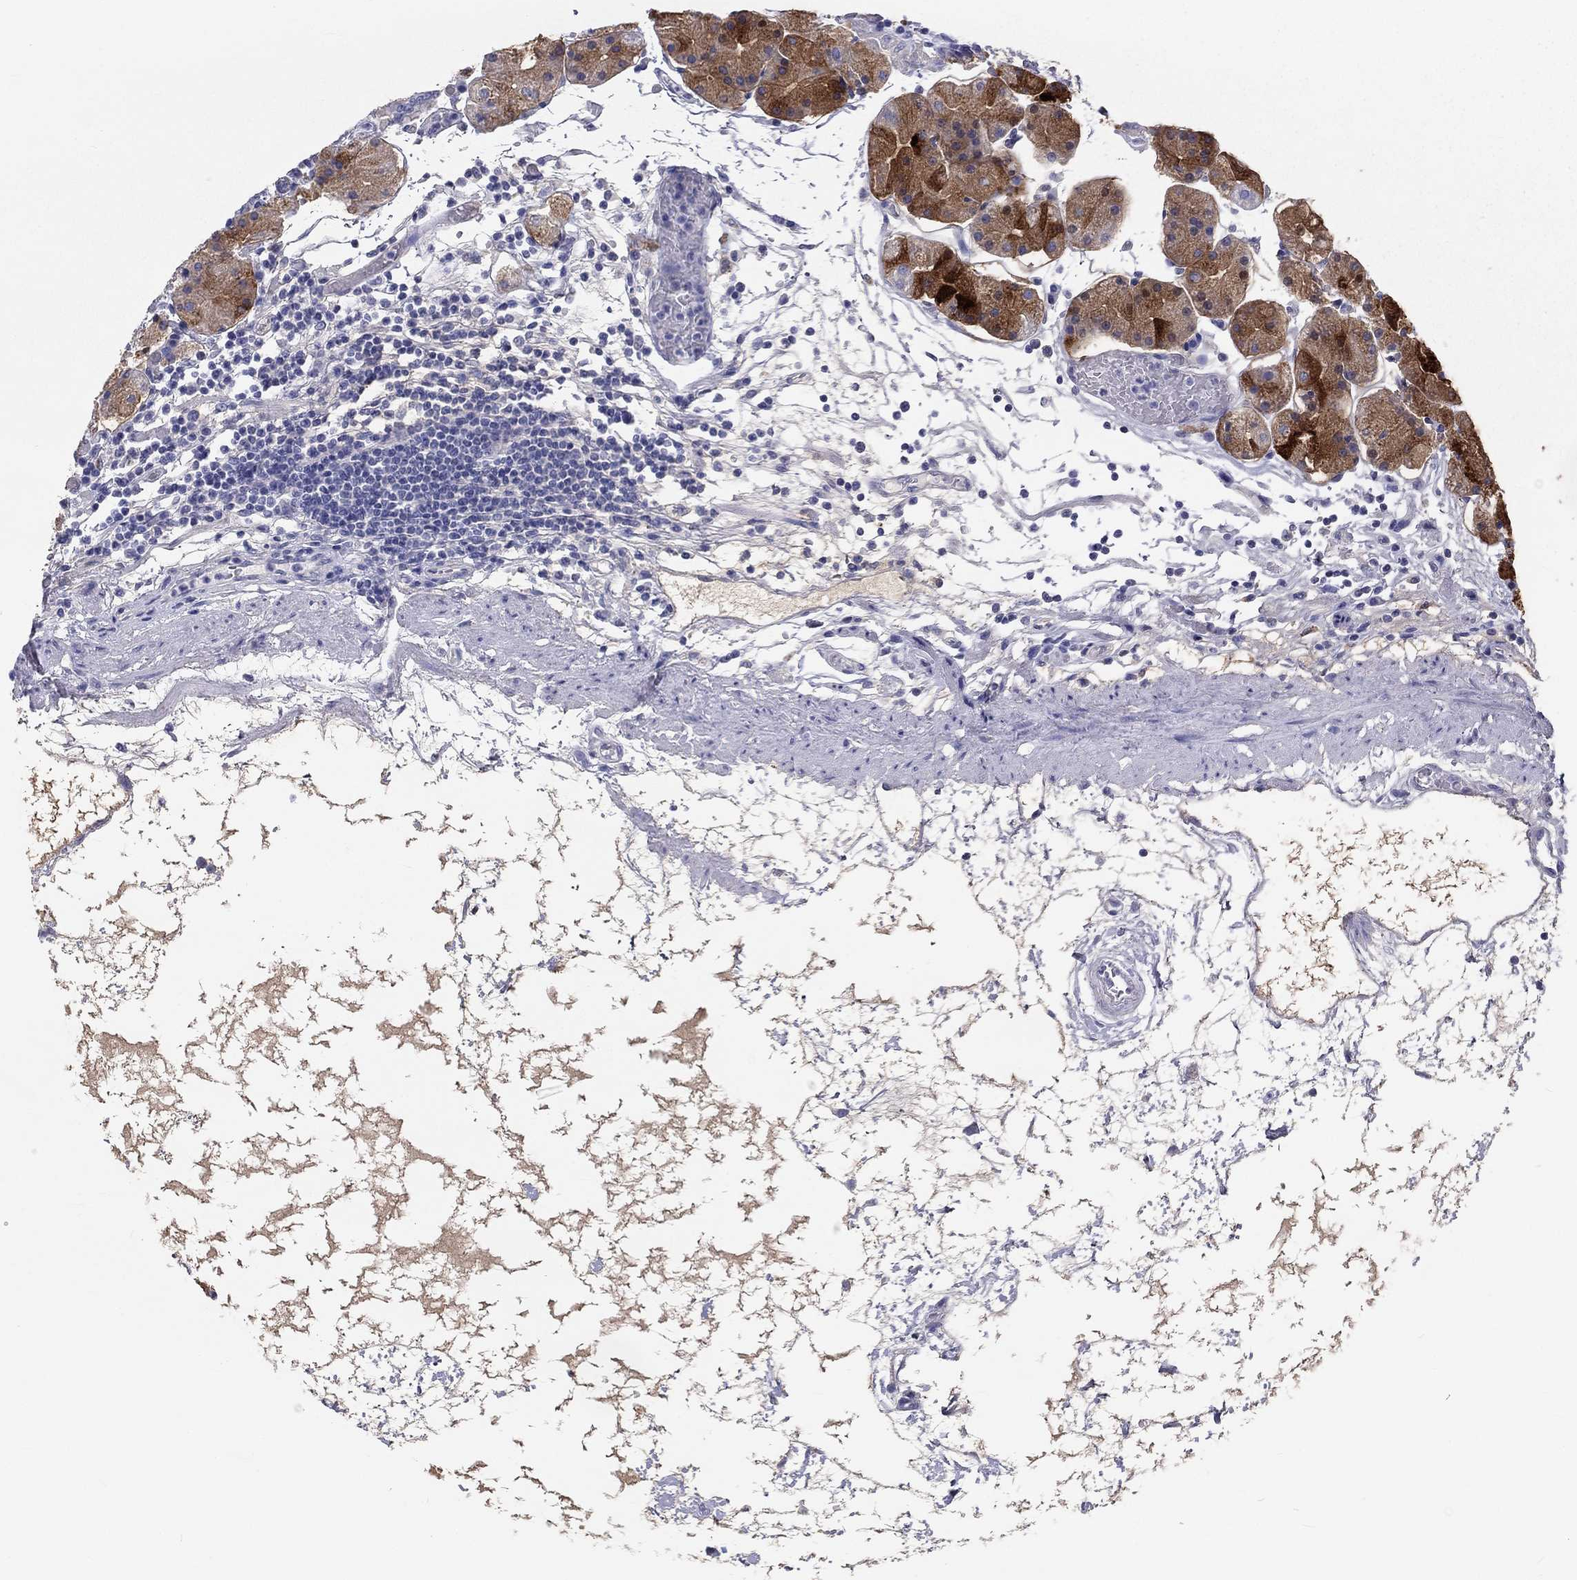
{"staining": {"intensity": "strong", "quantity": "<25%", "location": "cytoplasmic/membranous"}, "tissue": "stomach", "cell_type": "Glandular cells", "image_type": "normal", "snomed": [{"axis": "morphology", "description": "Normal tissue, NOS"}, {"axis": "topography", "description": "Stomach"}], "caption": "This histopathology image displays normal stomach stained with IHC to label a protein in brown. The cytoplasmic/membranous of glandular cells show strong positivity for the protein. Nuclei are counter-stained blue.", "gene": "DNALI1", "patient": {"sex": "male", "age": 54}}